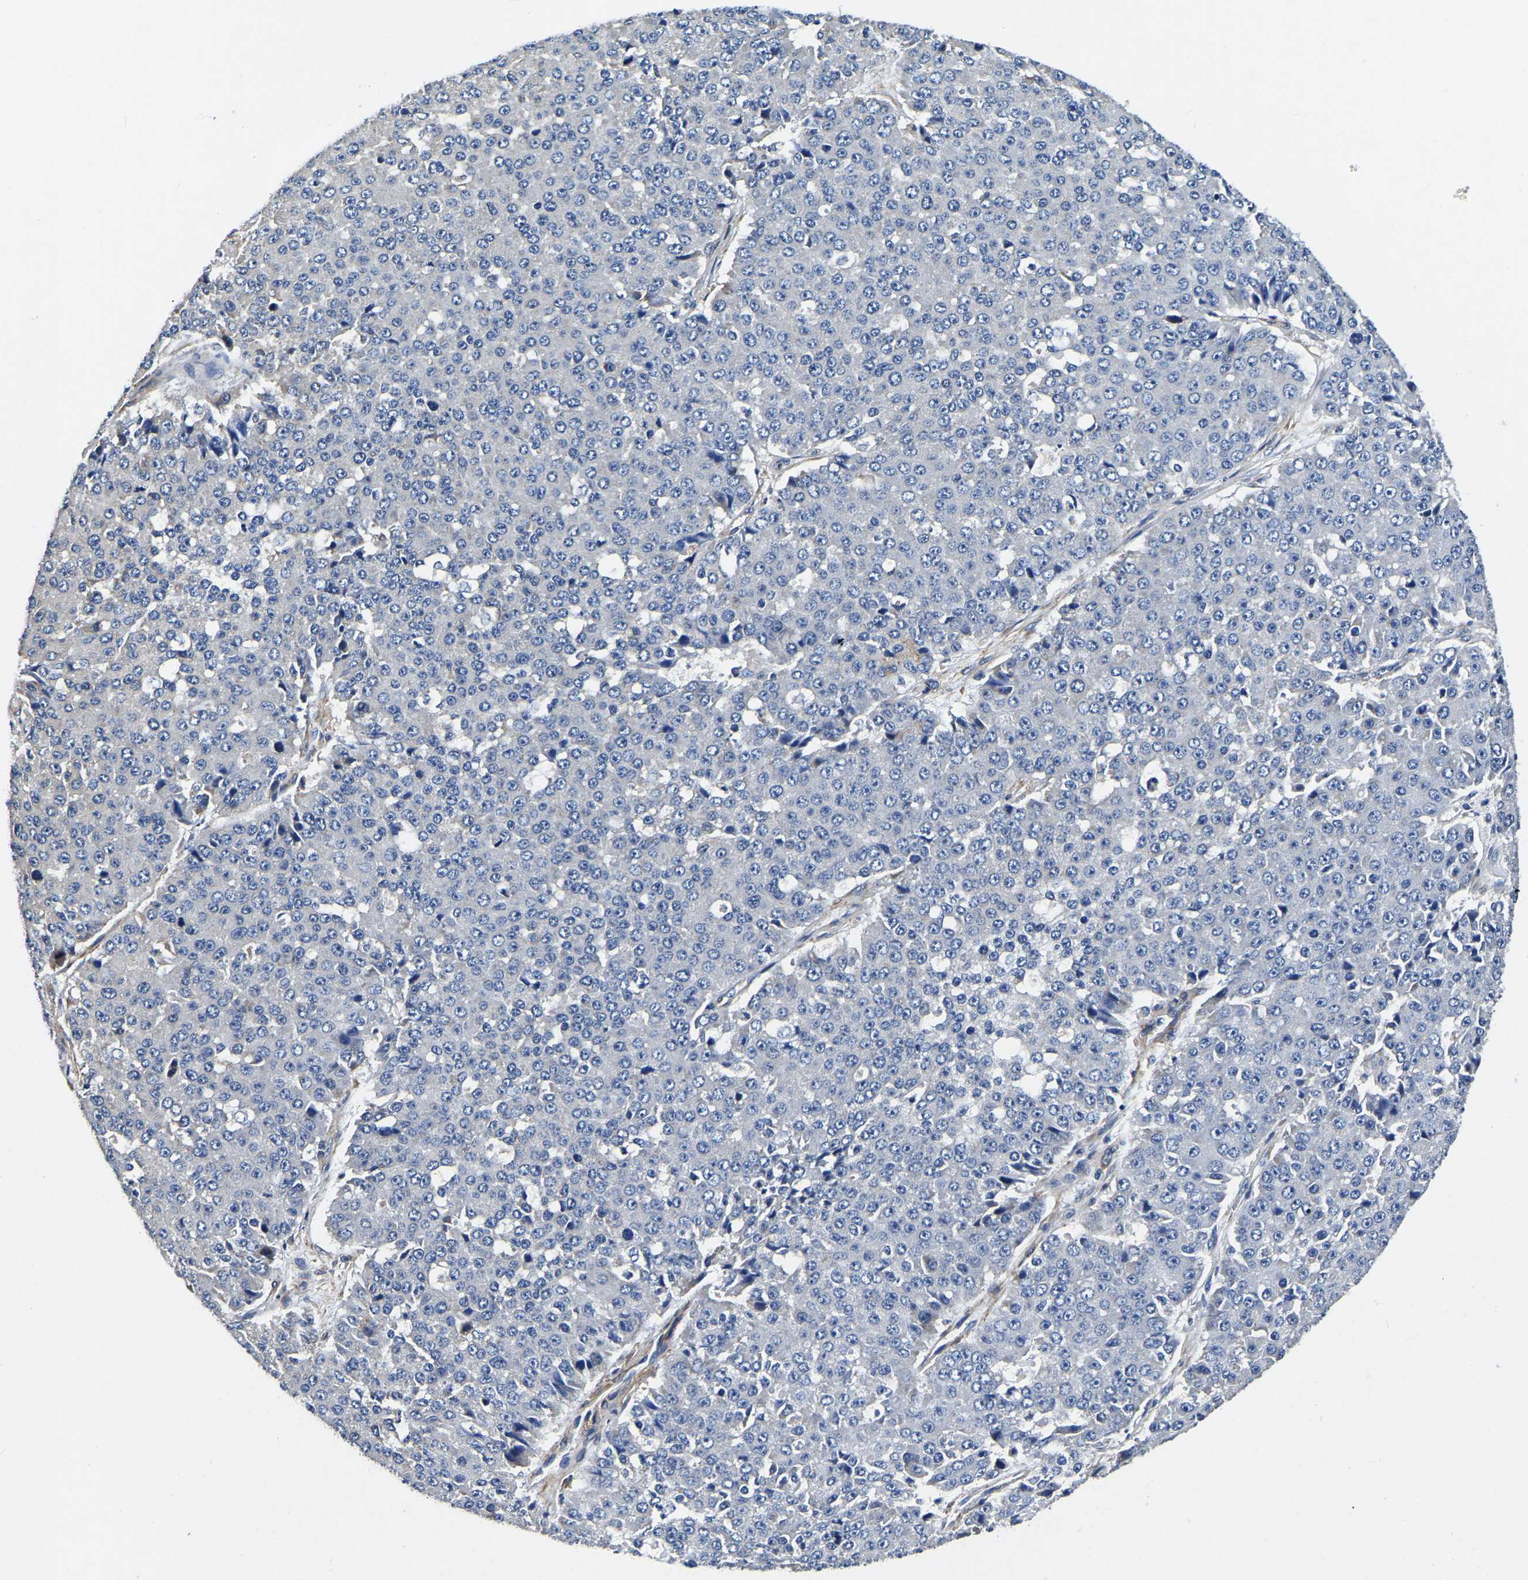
{"staining": {"intensity": "negative", "quantity": "none", "location": "none"}, "tissue": "pancreatic cancer", "cell_type": "Tumor cells", "image_type": "cancer", "snomed": [{"axis": "morphology", "description": "Adenocarcinoma, NOS"}, {"axis": "topography", "description": "Pancreas"}], "caption": "Histopathology image shows no protein expression in tumor cells of pancreatic adenocarcinoma tissue.", "gene": "KCTD17", "patient": {"sex": "male", "age": 50}}